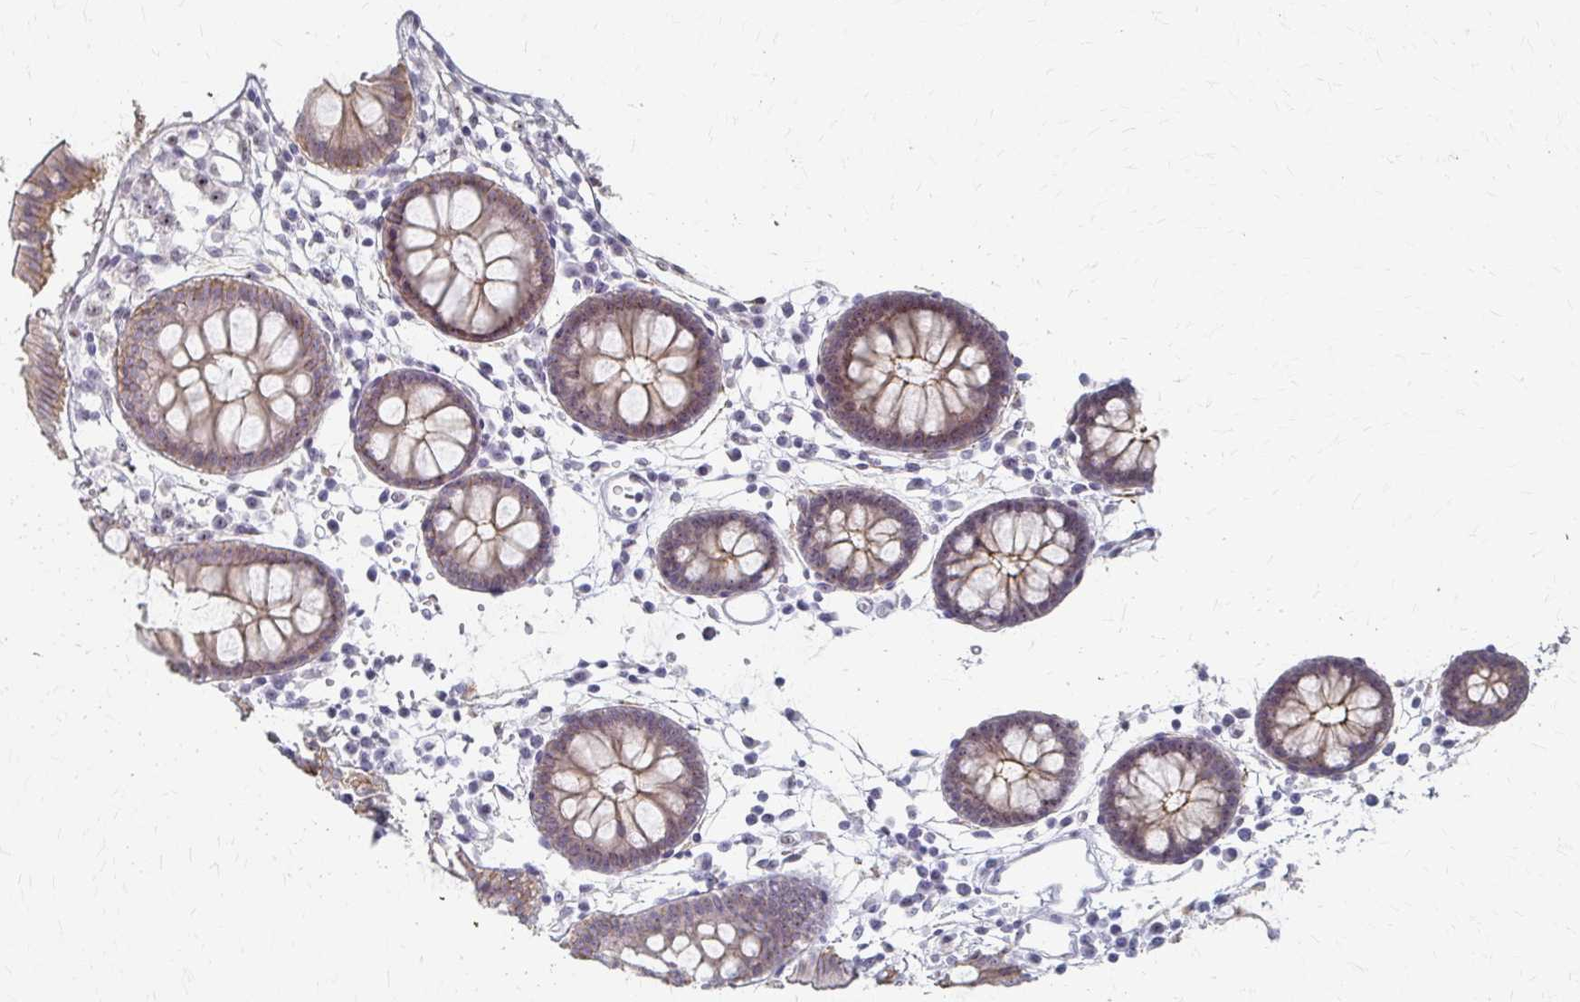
{"staining": {"intensity": "moderate", "quantity": "25%-75%", "location": "cytoplasmic/membranous,nuclear"}, "tissue": "colon", "cell_type": "Glandular cells", "image_type": "normal", "snomed": [{"axis": "morphology", "description": "Normal tissue, NOS"}, {"axis": "topography", "description": "Colon"}], "caption": "Glandular cells reveal medium levels of moderate cytoplasmic/membranous,nuclear staining in about 25%-75% of cells in unremarkable colon.", "gene": "PES1", "patient": {"sex": "female", "age": 84}}